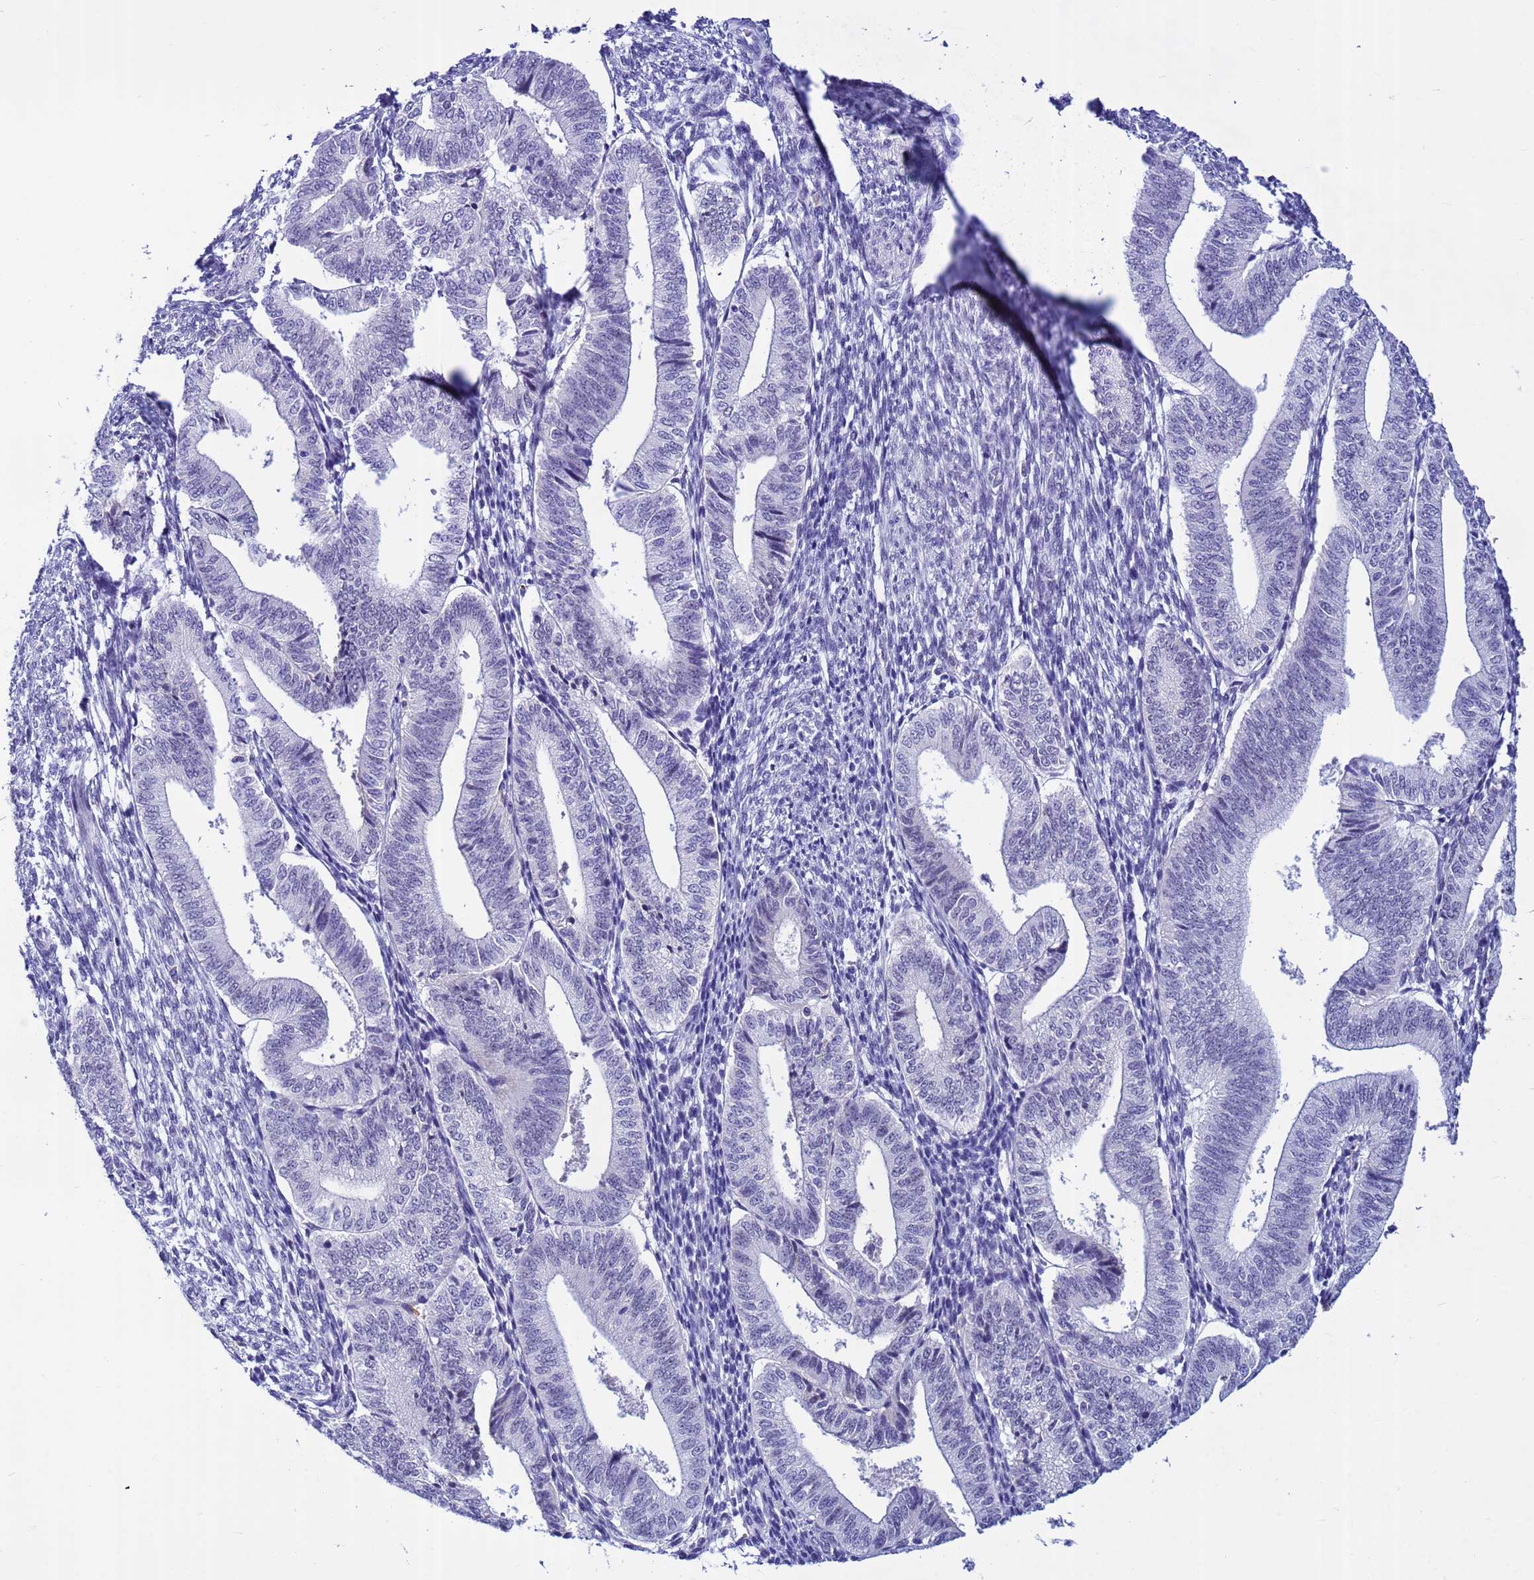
{"staining": {"intensity": "negative", "quantity": "none", "location": "none"}, "tissue": "endometrium", "cell_type": "Cells in endometrial stroma", "image_type": "normal", "snomed": [{"axis": "morphology", "description": "Normal tissue, NOS"}, {"axis": "topography", "description": "Endometrium"}], "caption": "This is a histopathology image of immunohistochemistry (IHC) staining of normal endometrium, which shows no expression in cells in endometrial stroma. (DAB (3,3'-diaminobenzidine) immunohistochemistry, high magnification).", "gene": "DMRTC2", "patient": {"sex": "female", "age": 34}}